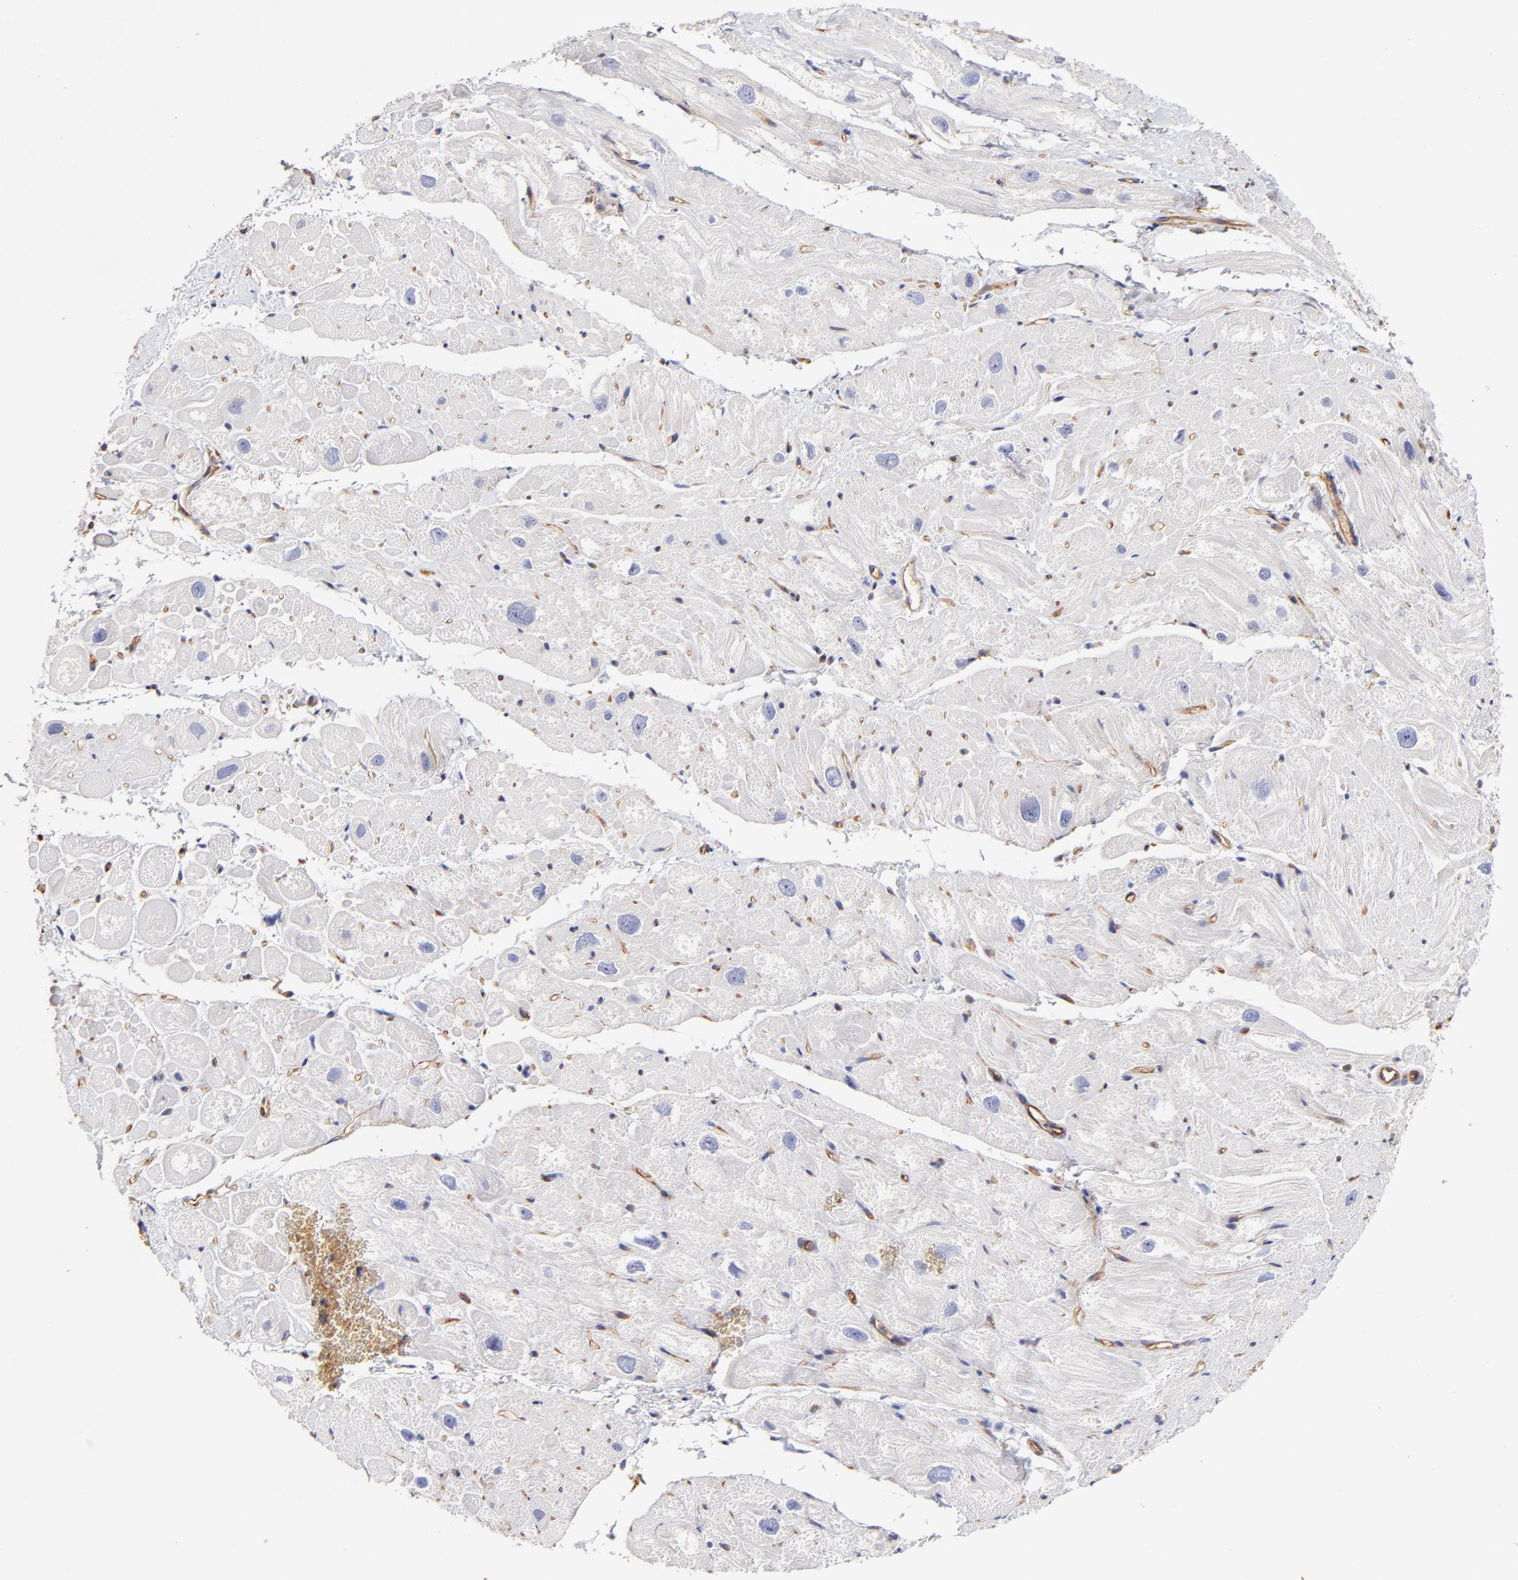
{"staining": {"intensity": "negative", "quantity": "none", "location": "none"}, "tissue": "heart muscle", "cell_type": "Cardiomyocytes", "image_type": "normal", "snomed": [{"axis": "morphology", "description": "Normal tissue, NOS"}, {"axis": "topography", "description": "Heart"}], "caption": "Heart muscle stained for a protein using IHC reveals no staining cardiomyocytes.", "gene": "CD2AP", "patient": {"sex": "male", "age": 49}}